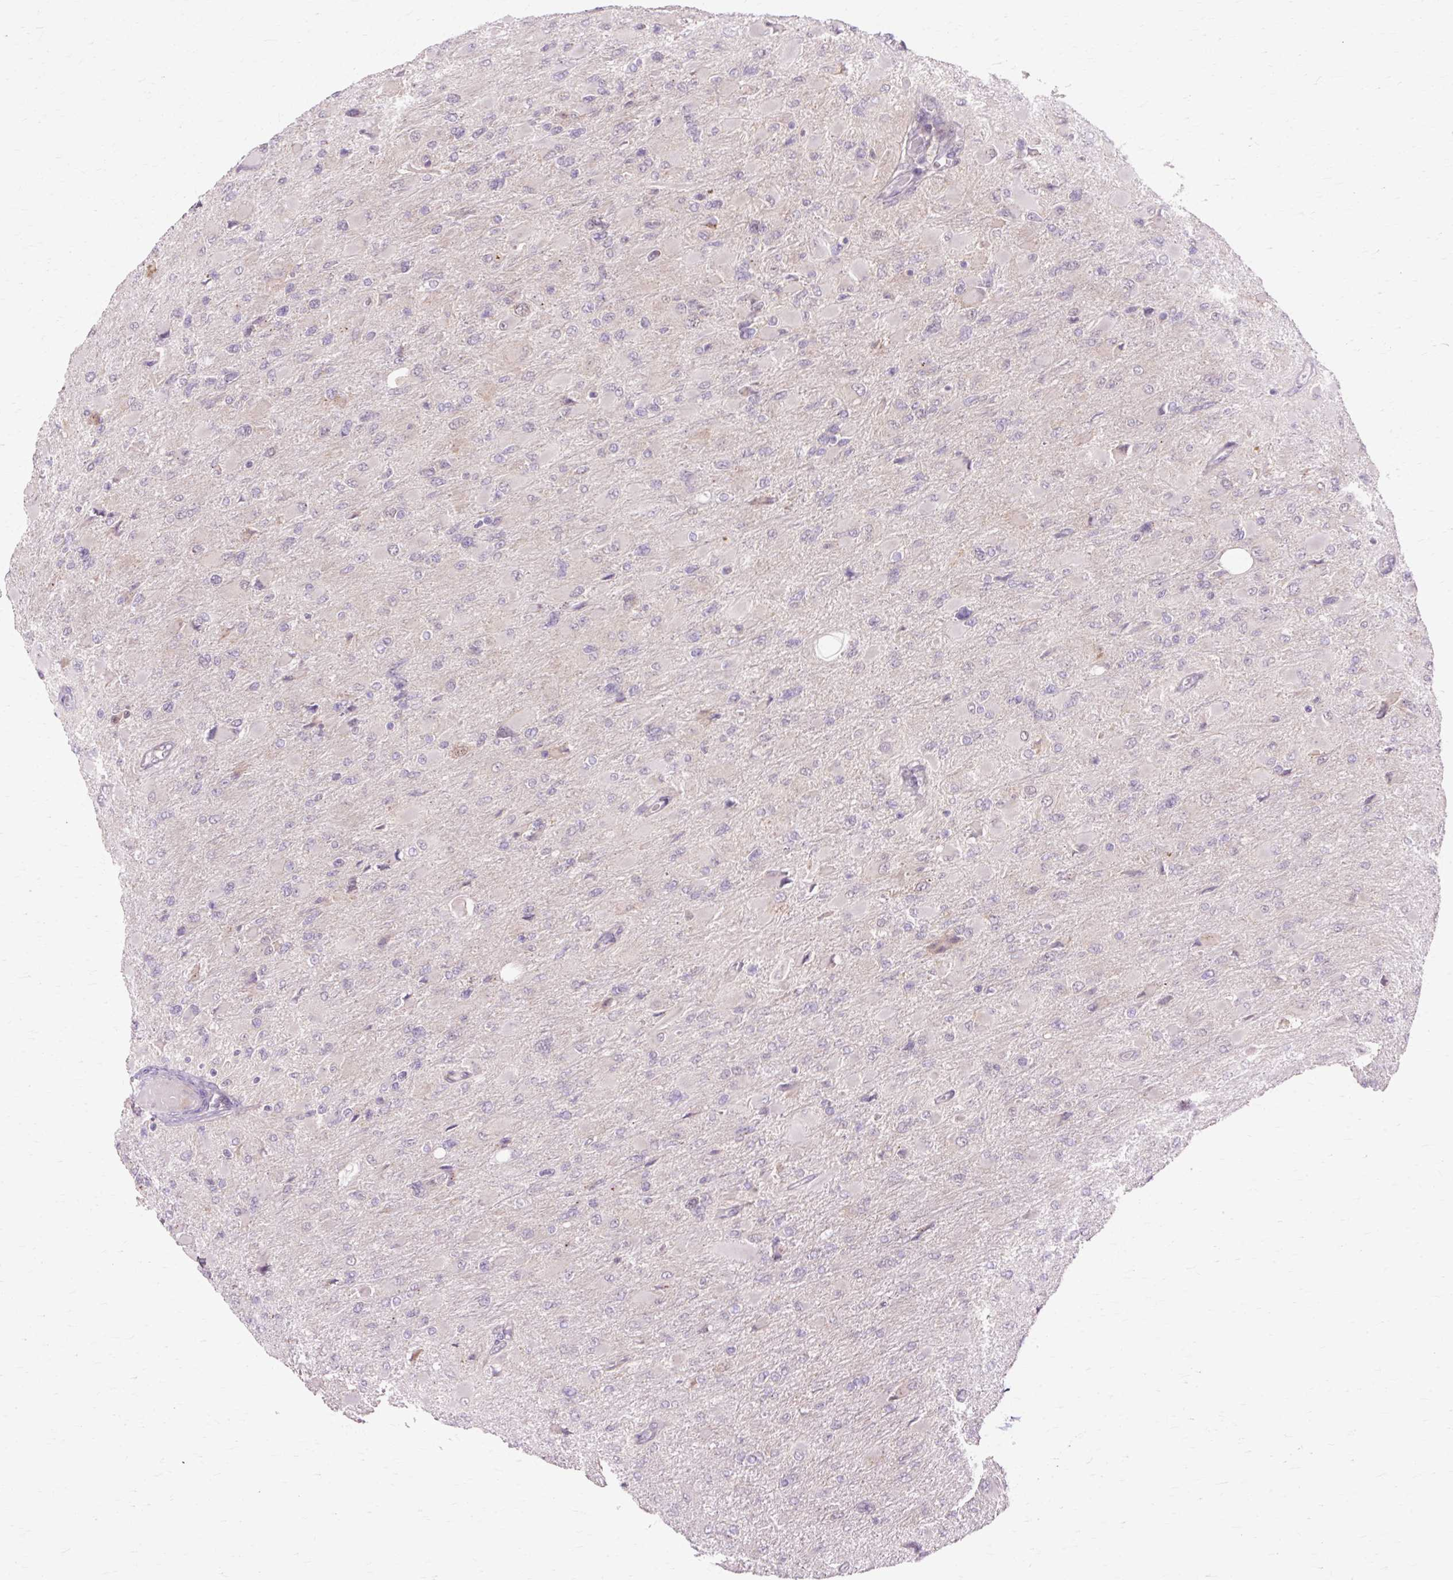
{"staining": {"intensity": "negative", "quantity": "none", "location": "none"}, "tissue": "glioma", "cell_type": "Tumor cells", "image_type": "cancer", "snomed": [{"axis": "morphology", "description": "Glioma, malignant, High grade"}, {"axis": "topography", "description": "Cerebral cortex"}], "caption": "Tumor cells show no significant protein positivity in glioma.", "gene": "GEMIN2", "patient": {"sex": "female", "age": 36}}